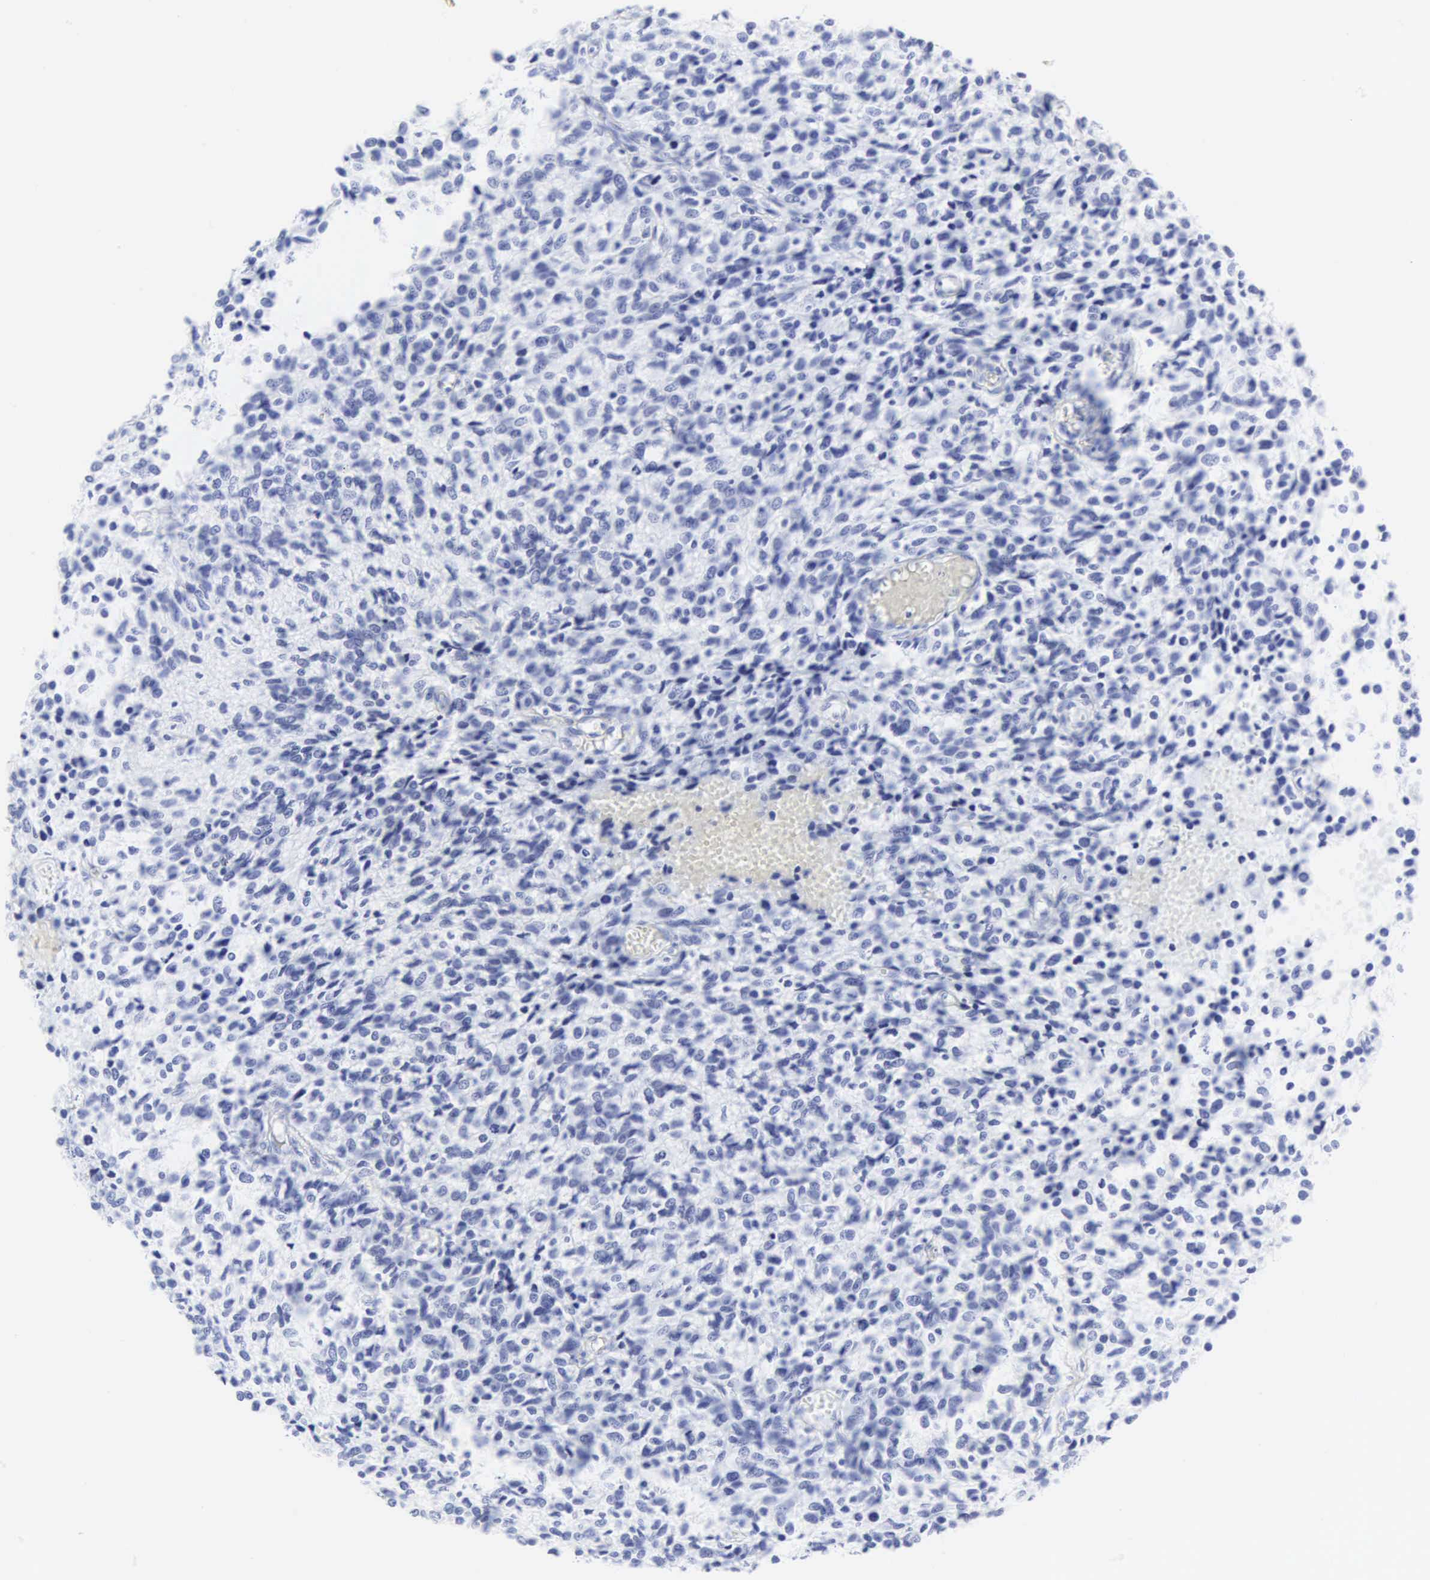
{"staining": {"intensity": "negative", "quantity": "none", "location": "none"}, "tissue": "glioma", "cell_type": "Tumor cells", "image_type": "cancer", "snomed": [{"axis": "morphology", "description": "Glioma, malignant, High grade"}, {"axis": "topography", "description": "Brain"}], "caption": "There is no significant positivity in tumor cells of glioma. (Stains: DAB (3,3'-diaminobenzidine) immunohistochemistry (IHC) with hematoxylin counter stain, Microscopy: brightfield microscopy at high magnification).", "gene": "CGB3", "patient": {"sex": "male", "age": 77}}